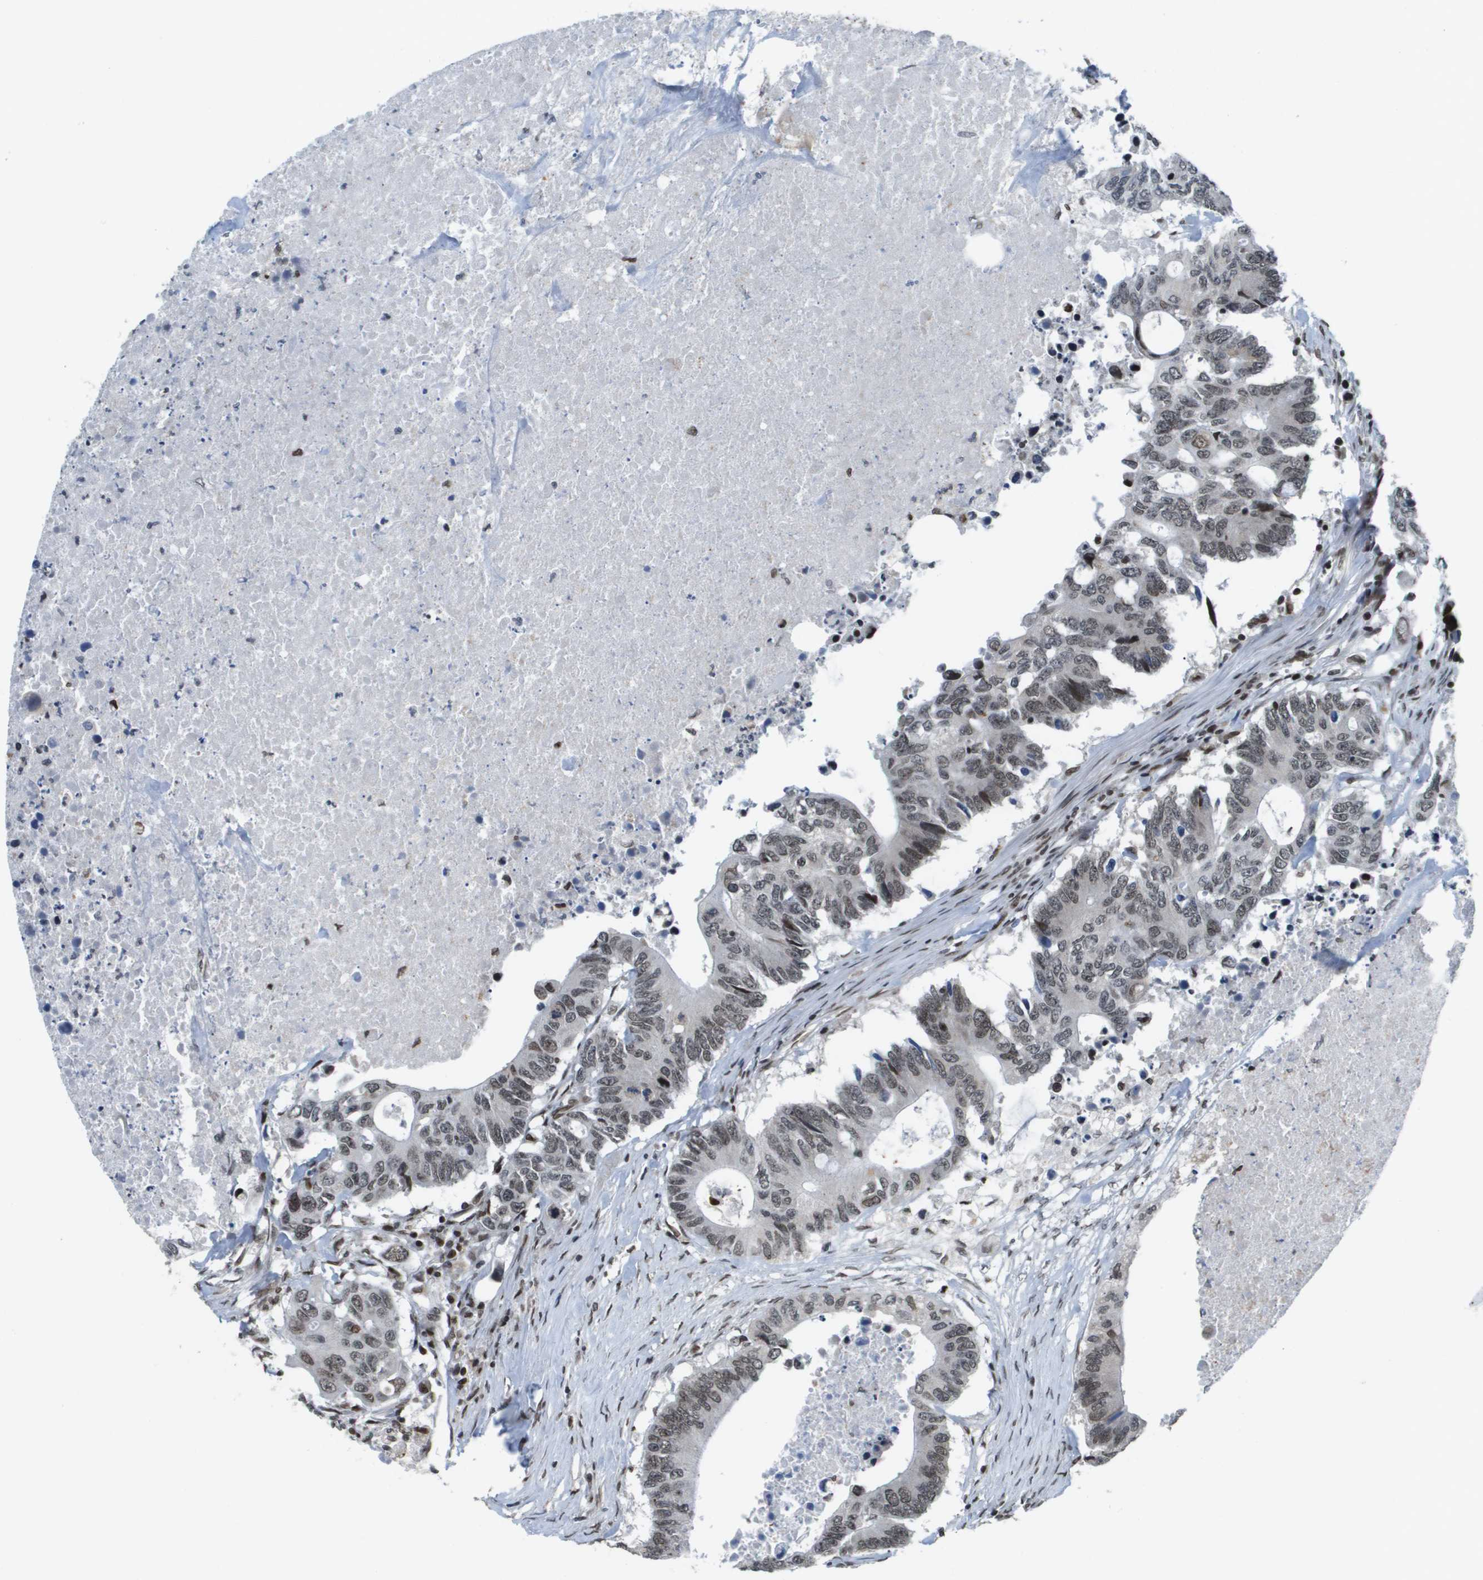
{"staining": {"intensity": "moderate", "quantity": "25%-75%", "location": "nuclear"}, "tissue": "colorectal cancer", "cell_type": "Tumor cells", "image_type": "cancer", "snomed": [{"axis": "morphology", "description": "Adenocarcinoma, NOS"}, {"axis": "topography", "description": "Colon"}], "caption": "A micrograph showing moderate nuclear staining in approximately 25%-75% of tumor cells in adenocarcinoma (colorectal), as visualized by brown immunohistochemical staining.", "gene": "RECQL4", "patient": {"sex": "male", "age": 71}}